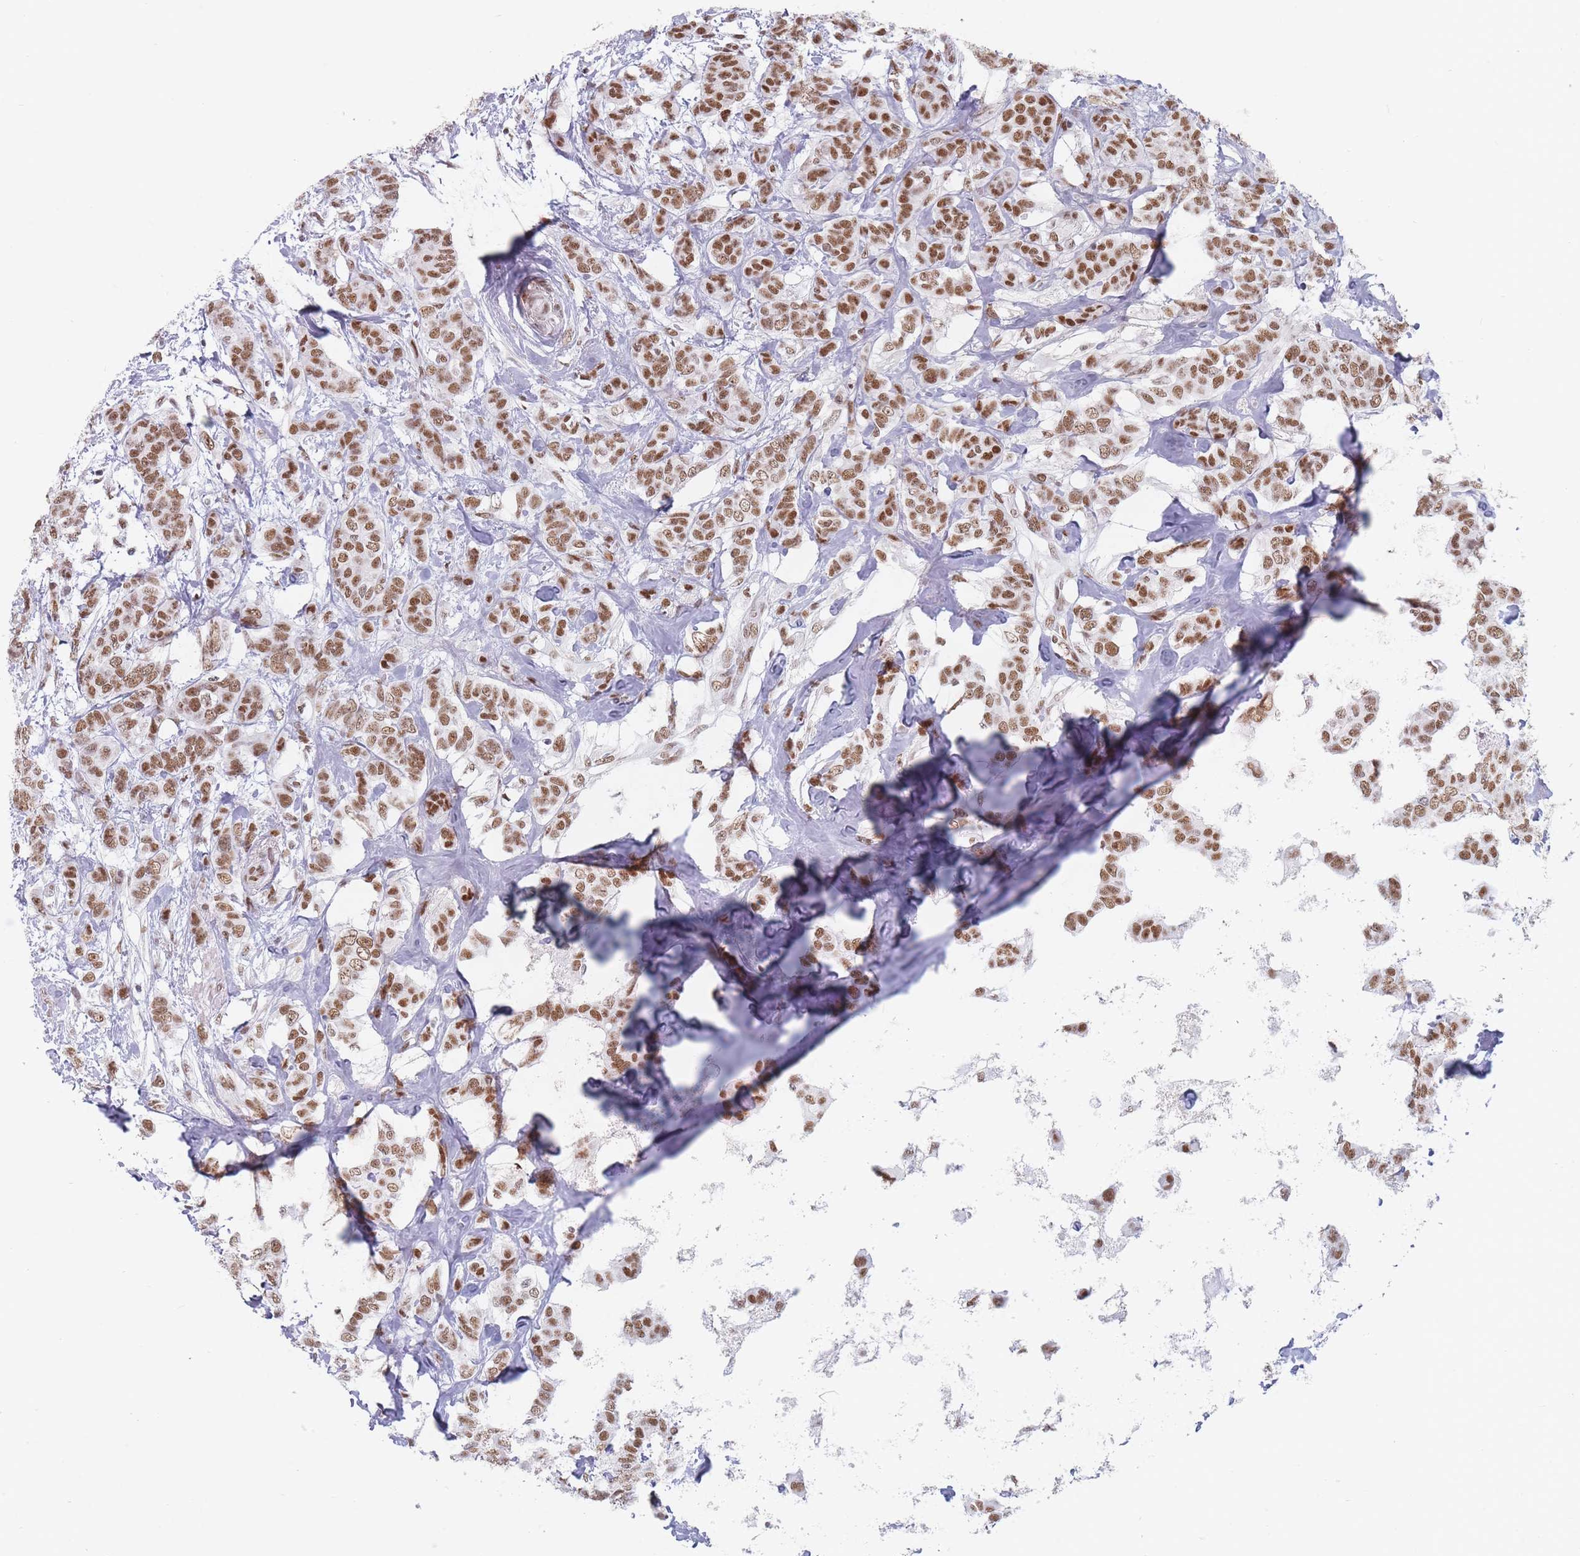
{"staining": {"intensity": "moderate", "quantity": ">75%", "location": "nuclear"}, "tissue": "breast cancer", "cell_type": "Tumor cells", "image_type": "cancer", "snomed": [{"axis": "morphology", "description": "Duct carcinoma"}, {"axis": "topography", "description": "Breast"}], "caption": "Immunohistochemical staining of breast cancer (infiltrating ductal carcinoma) demonstrates moderate nuclear protein expression in about >75% of tumor cells. The protein is shown in brown color, while the nuclei are stained blue.", "gene": "SAFB2", "patient": {"sex": "female", "age": 72}}